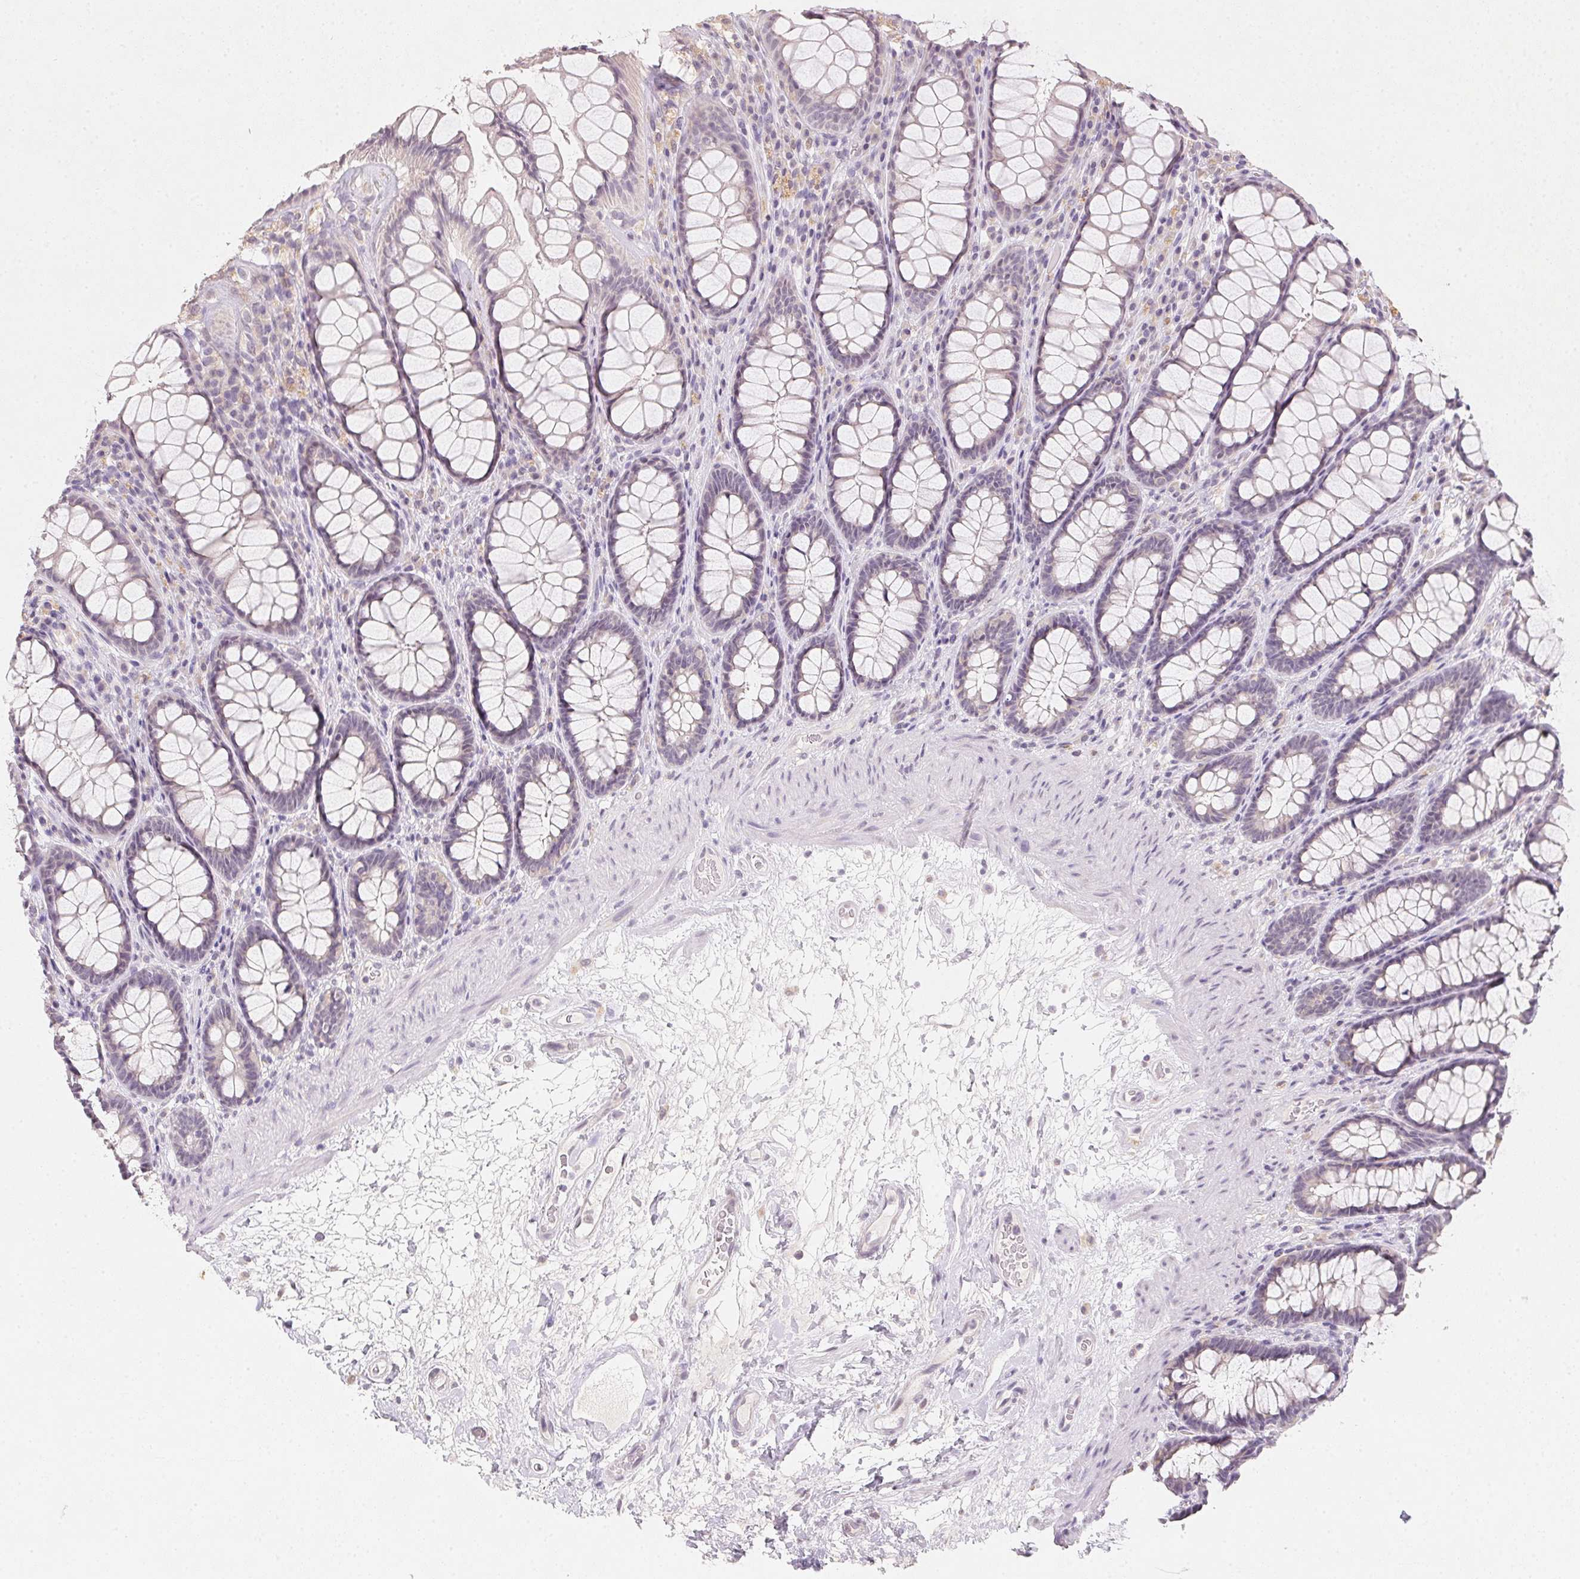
{"staining": {"intensity": "negative", "quantity": "none", "location": "none"}, "tissue": "rectum", "cell_type": "Glandular cells", "image_type": "normal", "snomed": [{"axis": "morphology", "description": "Normal tissue, NOS"}, {"axis": "topography", "description": "Rectum"}], "caption": "Human rectum stained for a protein using IHC shows no expression in glandular cells.", "gene": "SLC6A18", "patient": {"sex": "male", "age": 72}}